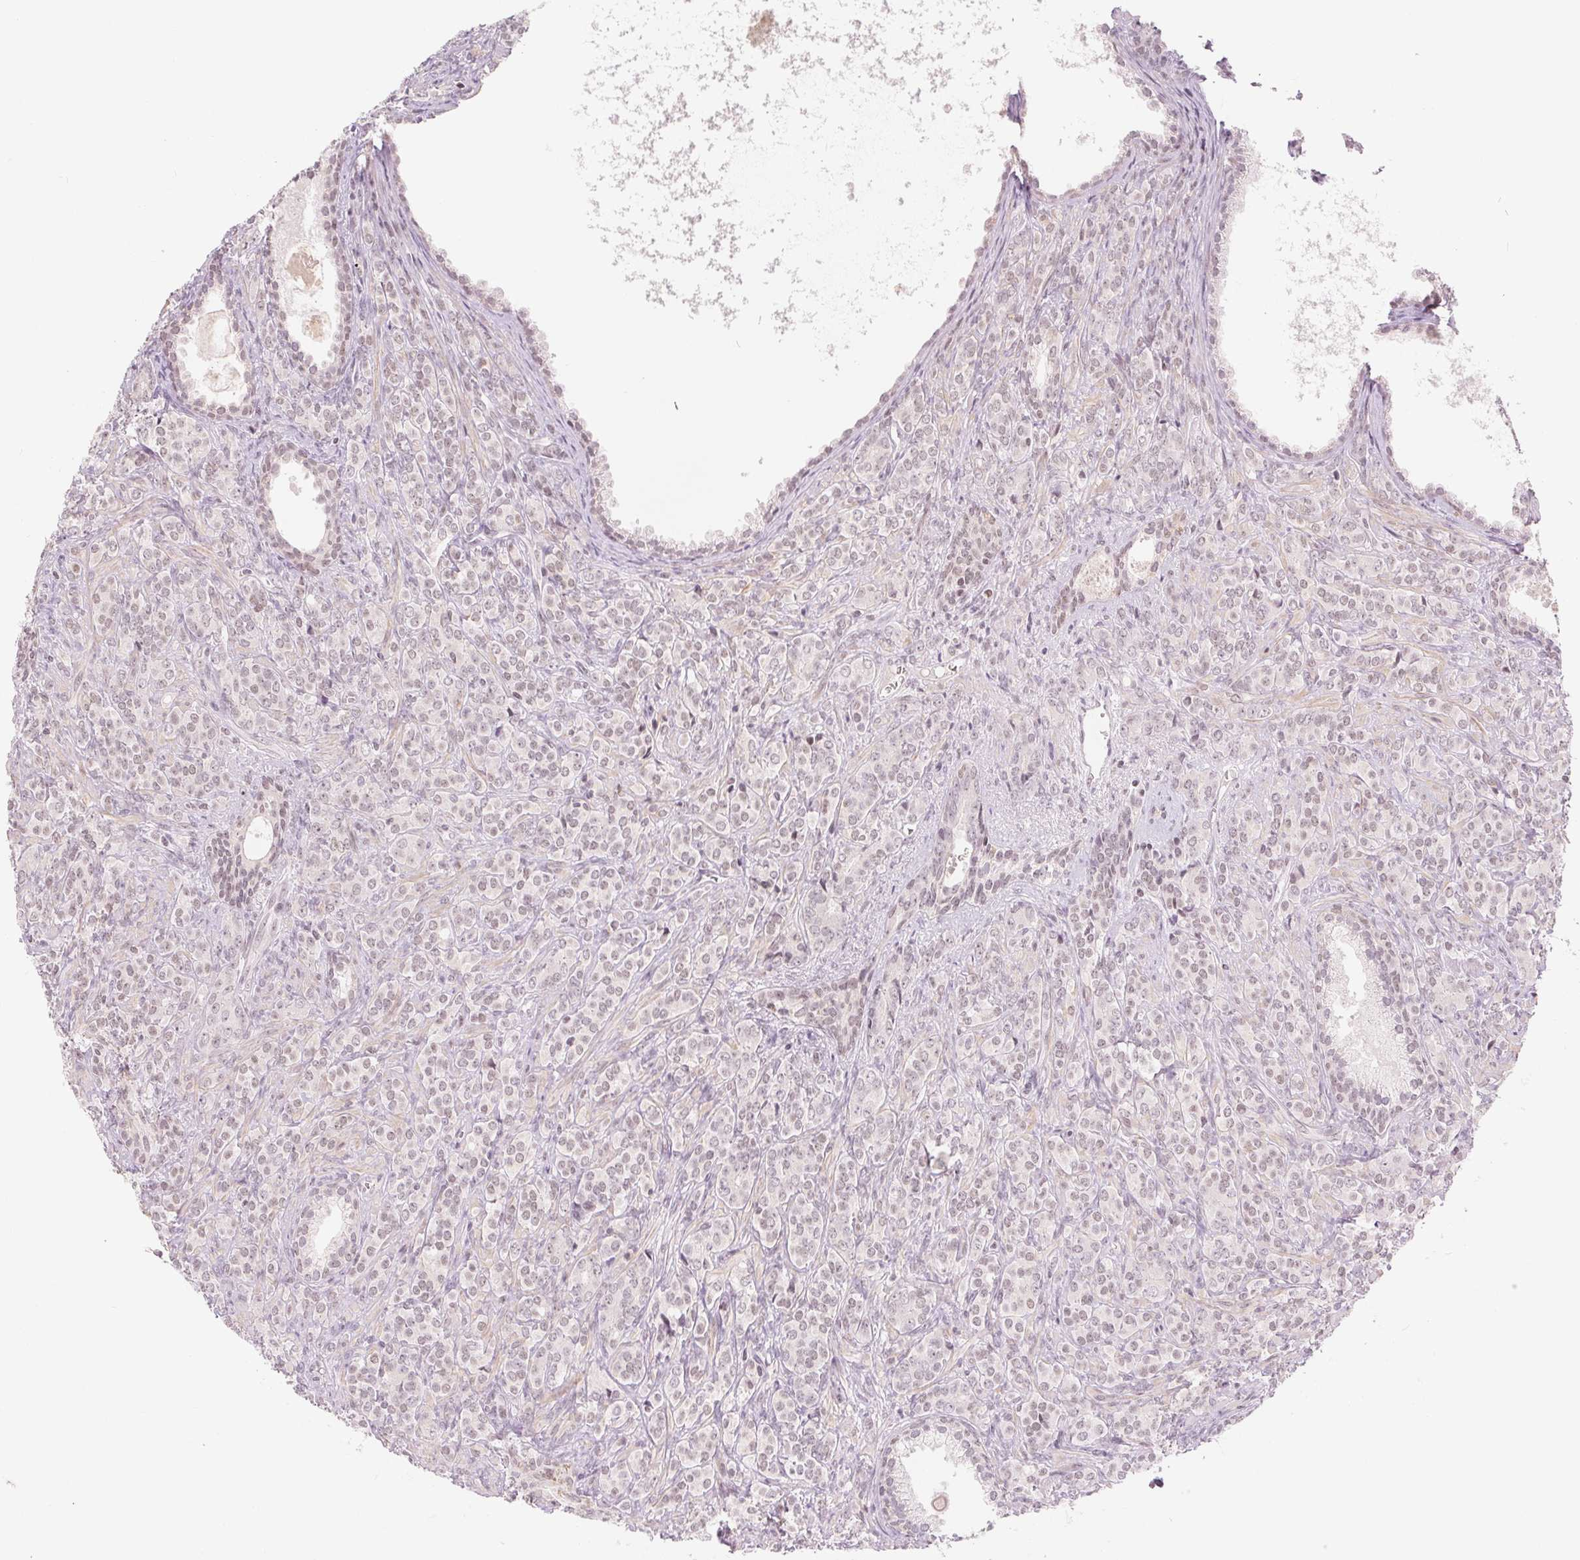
{"staining": {"intensity": "weak", "quantity": "25%-75%", "location": "nuclear"}, "tissue": "prostate cancer", "cell_type": "Tumor cells", "image_type": "cancer", "snomed": [{"axis": "morphology", "description": "Adenocarcinoma, High grade"}, {"axis": "topography", "description": "Prostate"}], "caption": "IHC micrograph of neoplastic tissue: prostate cancer stained using immunohistochemistry (IHC) demonstrates low levels of weak protein expression localized specifically in the nuclear of tumor cells, appearing as a nuclear brown color.", "gene": "DEK", "patient": {"sex": "male", "age": 84}}